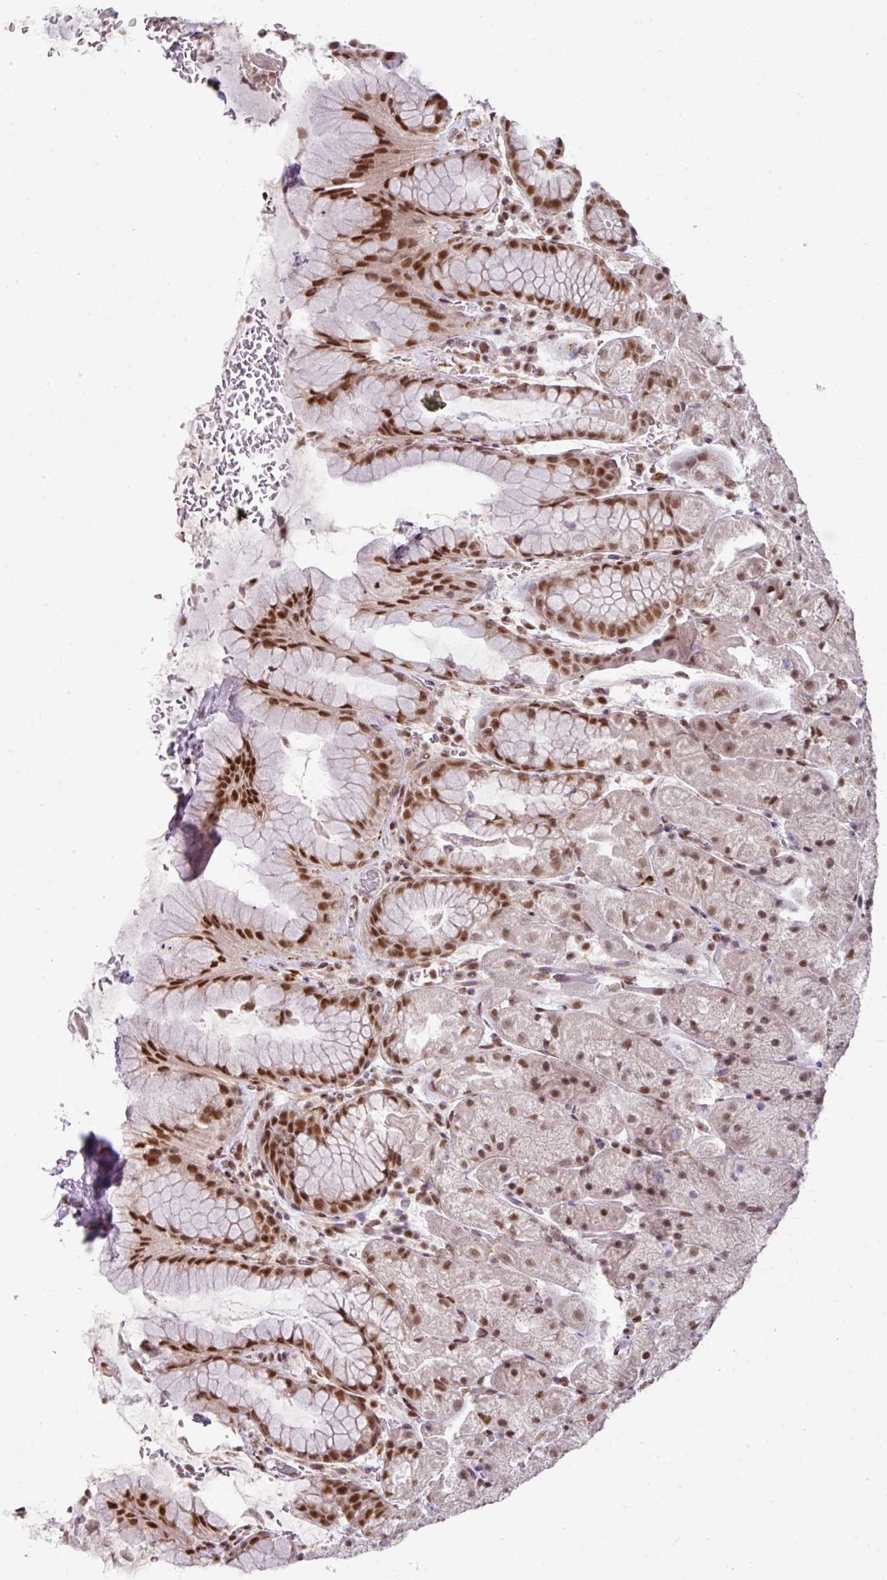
{"staining": {"intensity": "strong", "quantity": "25%-75%", "location": "nuclear"}, "tissue": "stomach", "cell_type": "Glandular cells", "image_type": "normal", "snomed": [{"axis": "morphology", "description": "Normal tissue, NOS"}, {"axis": "topography", "description": "Stomach, upper"}, {"axis": "topography", "description": "Stomach, lower"}], "caption": "DAB (3,3'-diaminobenzidine) immunohistochemical staining of benign human stomach shows strong nuclear protein expression in about 25%-75% of glandular cells. The staining is performed using DAB brown chromogen to label protein expression. The nuclei are counter-stained blue using hematoxylin.", "gene": "NFYA", "patient": {"sex": "male", "age": 67}}